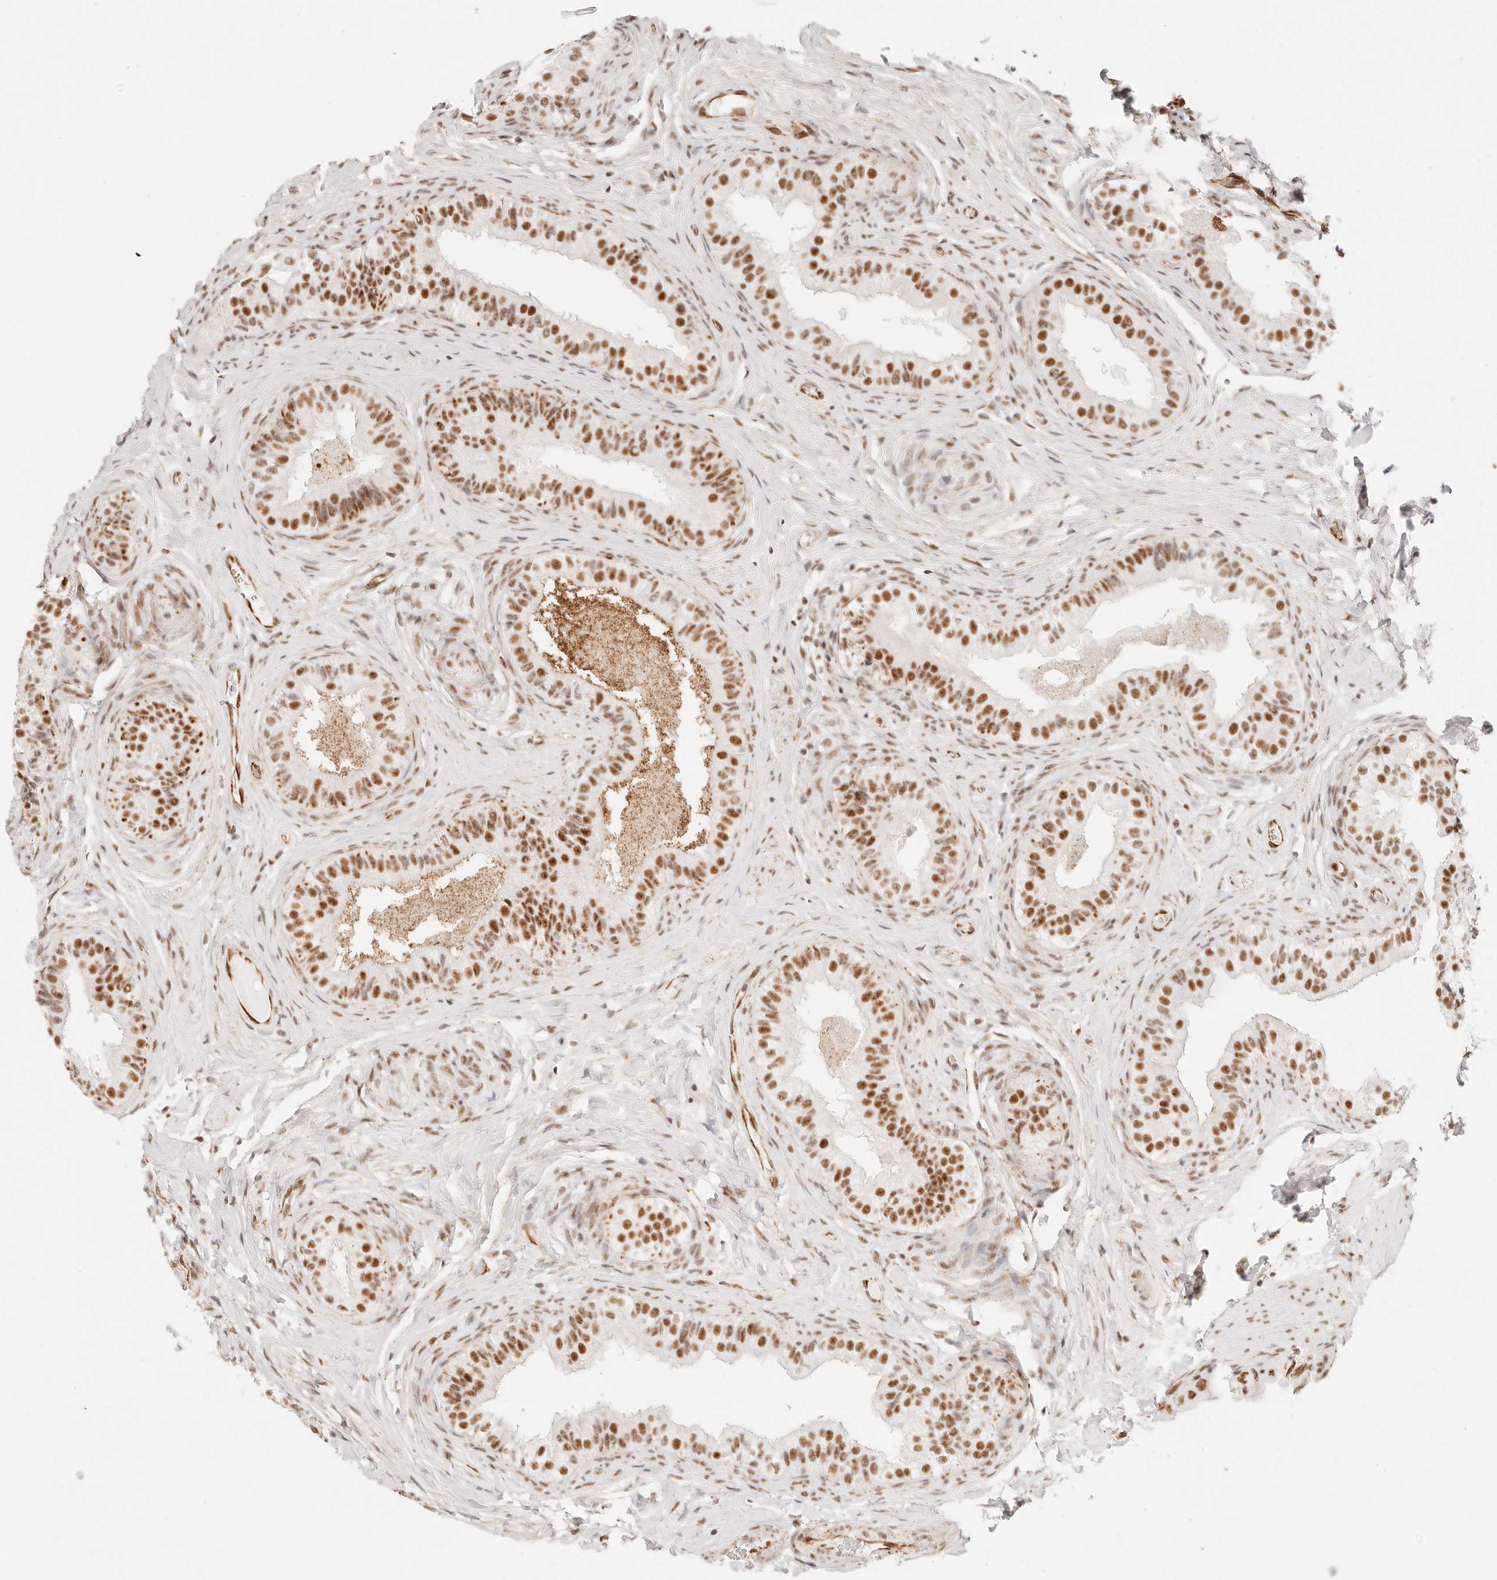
{"staining": {"intensity": "strong", "quantity": ">75%", "location": "nuclear"}, "tissue": "epididymis", "cell_type": "Glandular cells", "image_type": "normal", "snomed": [{"axis": "morphology", "description": "Normal tissue, NOS"}, {"axis": "topography", "description": "Epididymis"}], "caption": "Protein expression analysis of unremarkable human epididymis reveals strong nuclear expression in approximately >75% of glandular cells. (Stains: DAB in brown, nuclei in blue, Microscopy: brightfield microscopy at high magnification).", "gene": "ZC3H11A", "patient": {"sex": "male", "age": 49}}